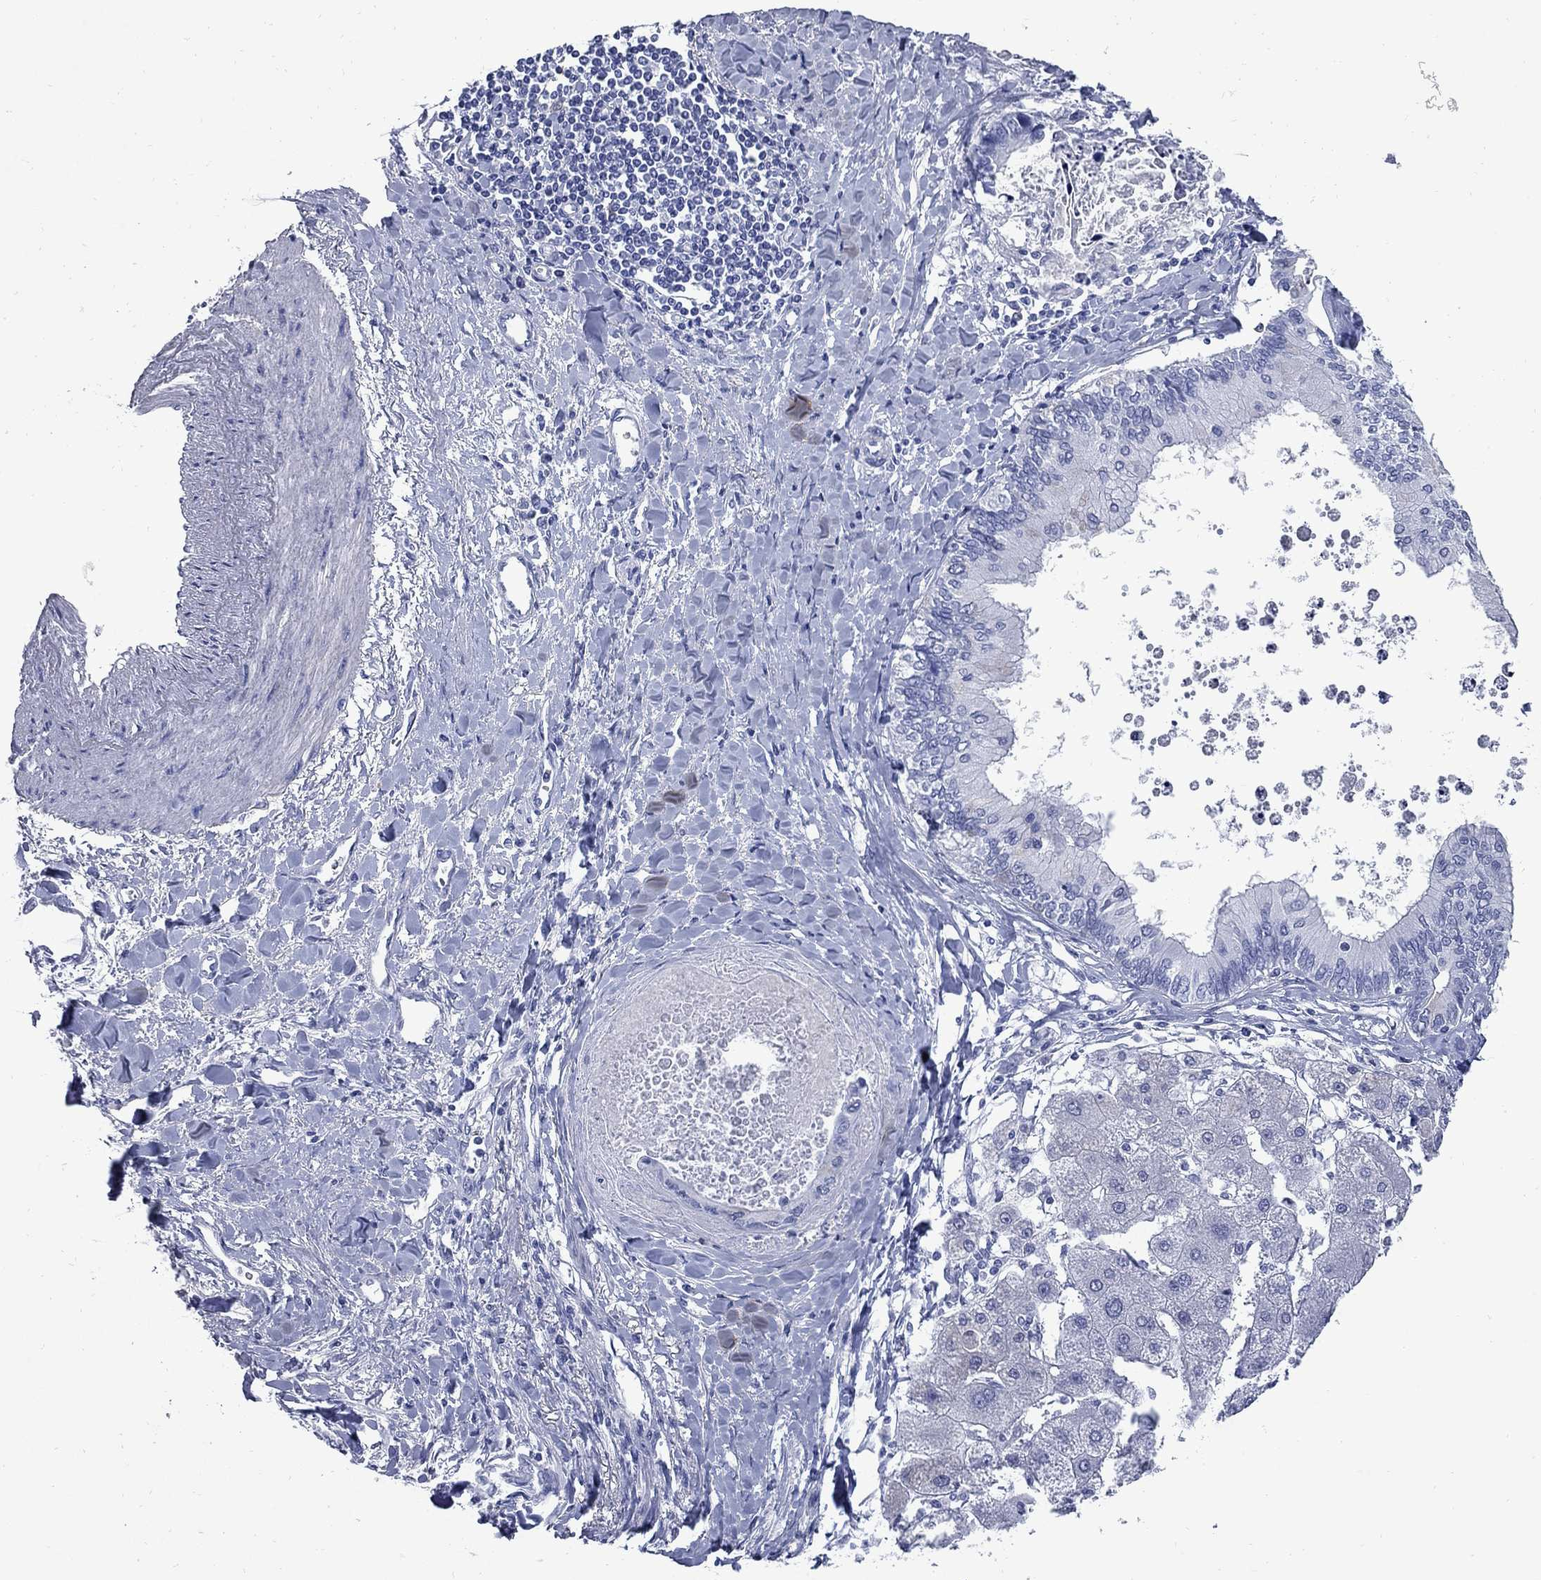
{"staining": {"intensity": "negative", "quantity": "none", "location": "none"}, "tissue": "liver cancer", "cell_type": "Tumor cells", "image_type": "cancer", "snomed": [{"axis": "morphology", "description": "Cholangiocarcinoma"}, {"axis": "topography", "description": "Liver"}], "caption": "Cholangiocarcinoma (liver) stained for a protein using IHC shows no expression tumor cells.", "gene": "TACC3", "patient": {"sex": "male", "age": 66}}